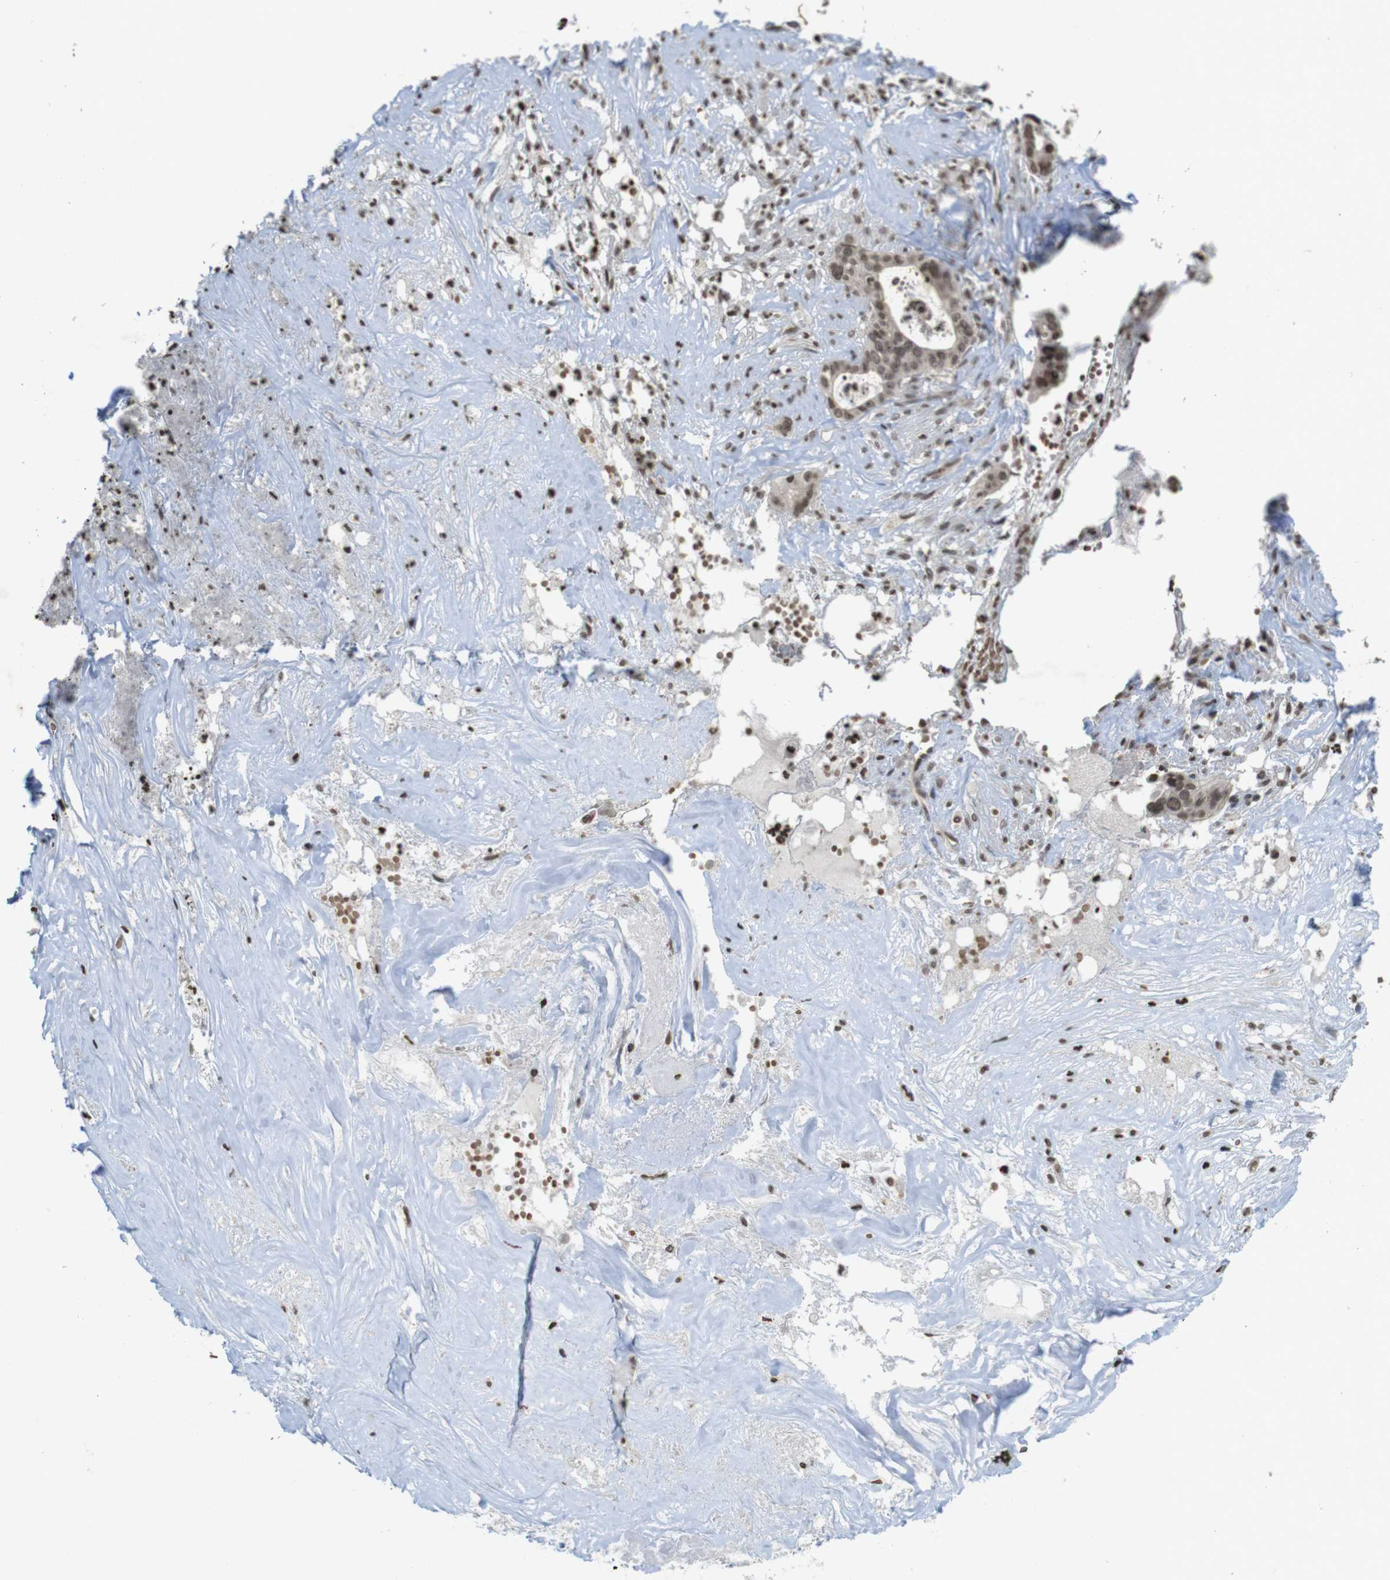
{"staining": {"intensity": "weak", "quantity": "25%-75%", "location": "cytoplasmic/membranous,nuclear"}, "tissue": "liver cancer", "cell_type": "Tumor cells", "image_type": "cancer", "snomed": [{"axis": "morphology", "description": "Cholangiocarcinoma"}, {"axis": "topography", "description": "Liver"}], "caption": "A photomicrograph of human liver cholangiocarcinoma stained for a protein demonstrates weak cytoplasmic/membranous and nuclear brown staining in tumor cells. (DAB (3,3'-diaminobenzidine) IHC with brightfield microscopy, high magnification).", "gene": "FOXA3", "patient": {"sex": "female", "age": 61}}